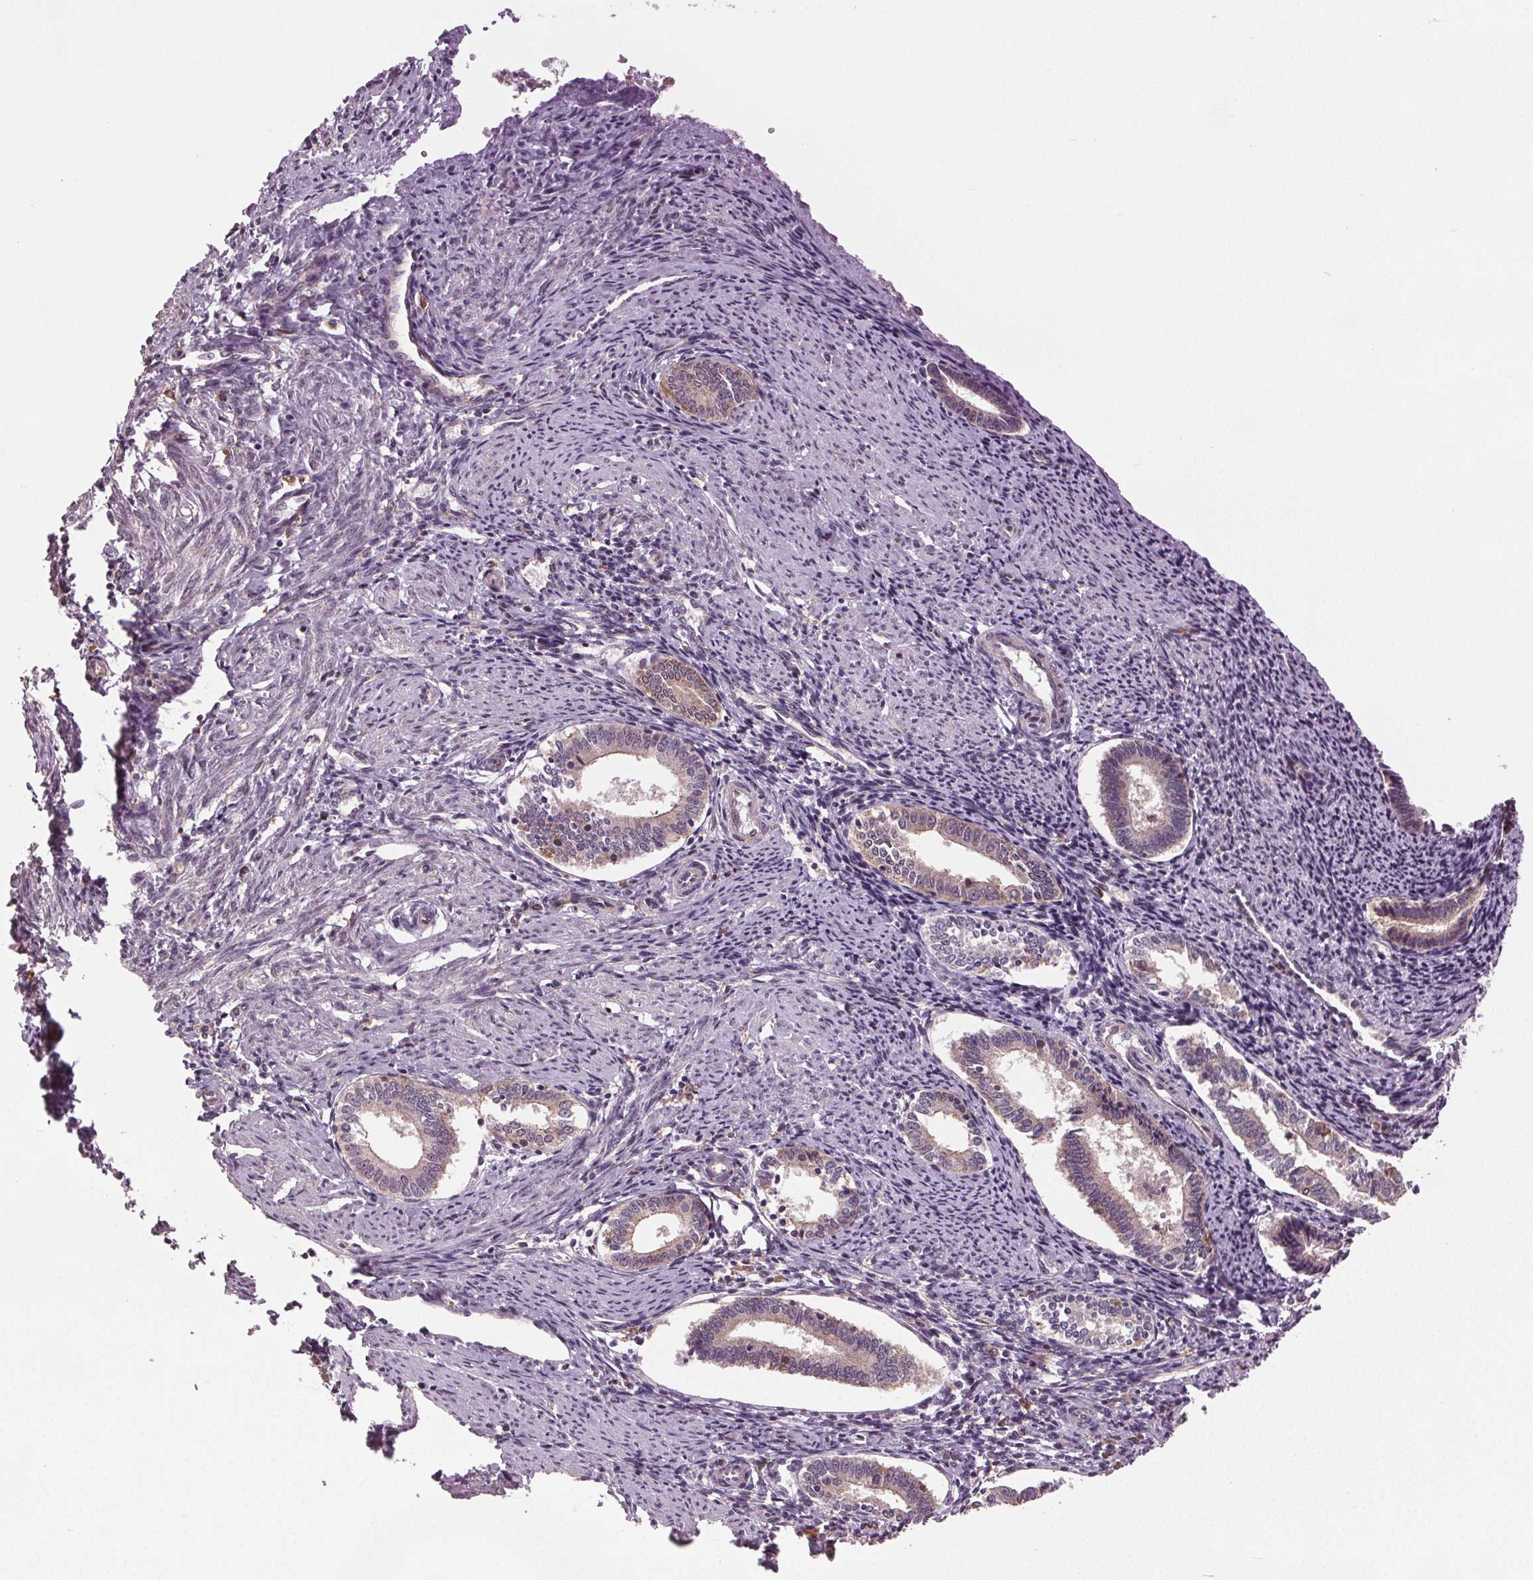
{"staining": {"intensity": "negative", "quantity": "none", "location": "none"}, "tissue": "endometrium", "cell_type": "Cells in endometrial stroma", "image_type": "normal", "snomed": [{"axis": "morphology", "description": "Normal tissue, NOS"}, {"axis": "topography", "description": "Endometrium"}], "caption": "Immunohistochemistry photomicrograph of unremarkable endometrium stained for a protein (brown), which shows no positivity in cells in endometrial stroma. The staining is performed using DAB (3,3'-diaminobenzidine) brown chromogen with nuclei counter-stained in using hematoxylin.", "gene": "BSDC1", "patient": {"sex": "female", "age": 41}}